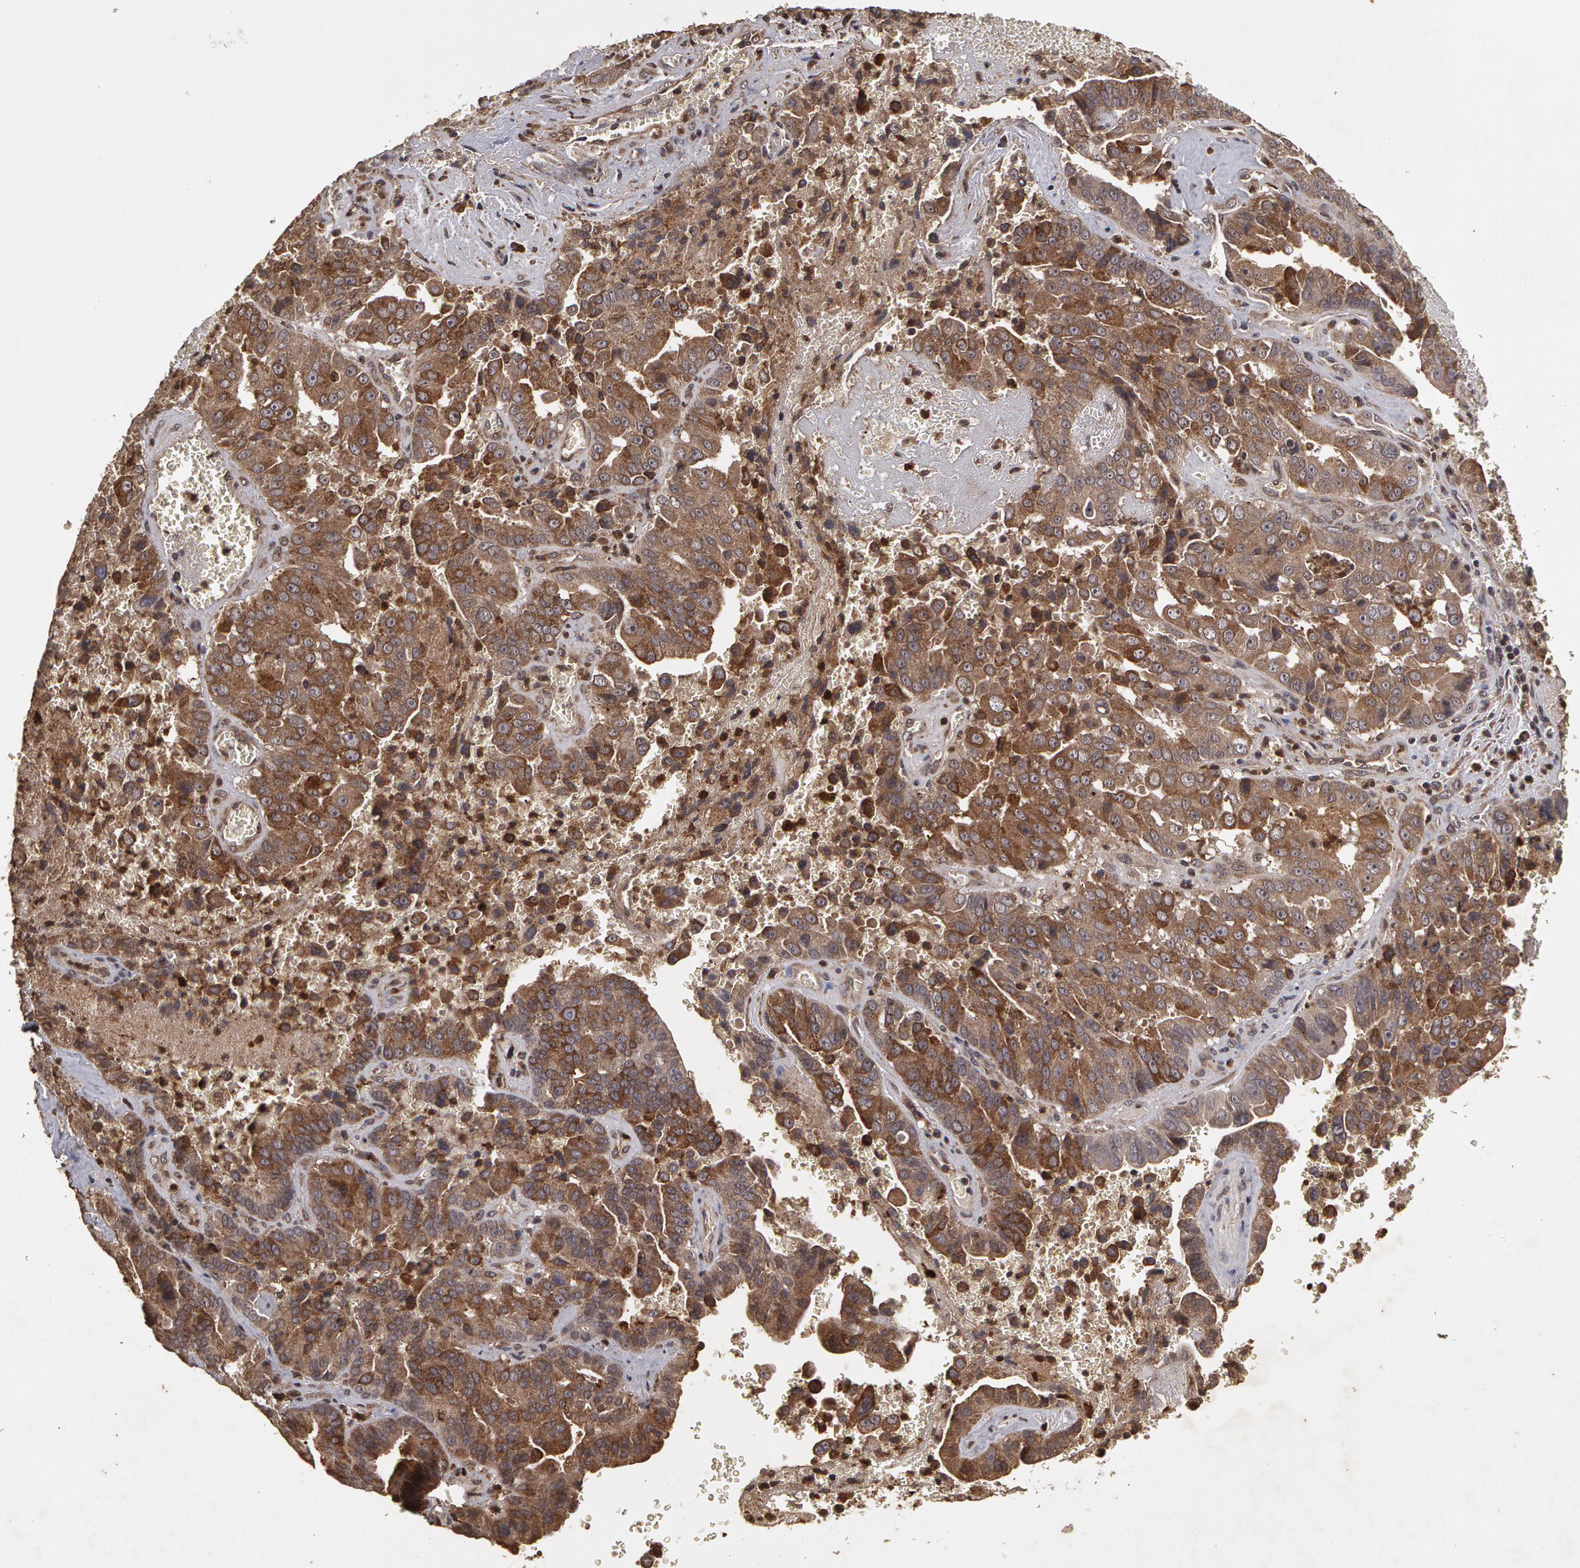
{"staining": {"intensity": "moderate", "quantity": ">75%", "location": "cytoplasmic/membranous"}, "tissue": "liver cancer", "cell_type": "Tumor cells", "image_type": "cancer", "snomed": [{"axis": "morphology", "description": "Cholangiocarcinoma"}, {"axis": "topography", "description": "Liver"}], "caption": "DAB immunohistochemical staining of human liver cancer displays moderate cytoplasmic/membranous protein positivity in about >75% of tumor cells.", "gene": "CALR", "patient": {"sex": "female", "age": 79}}